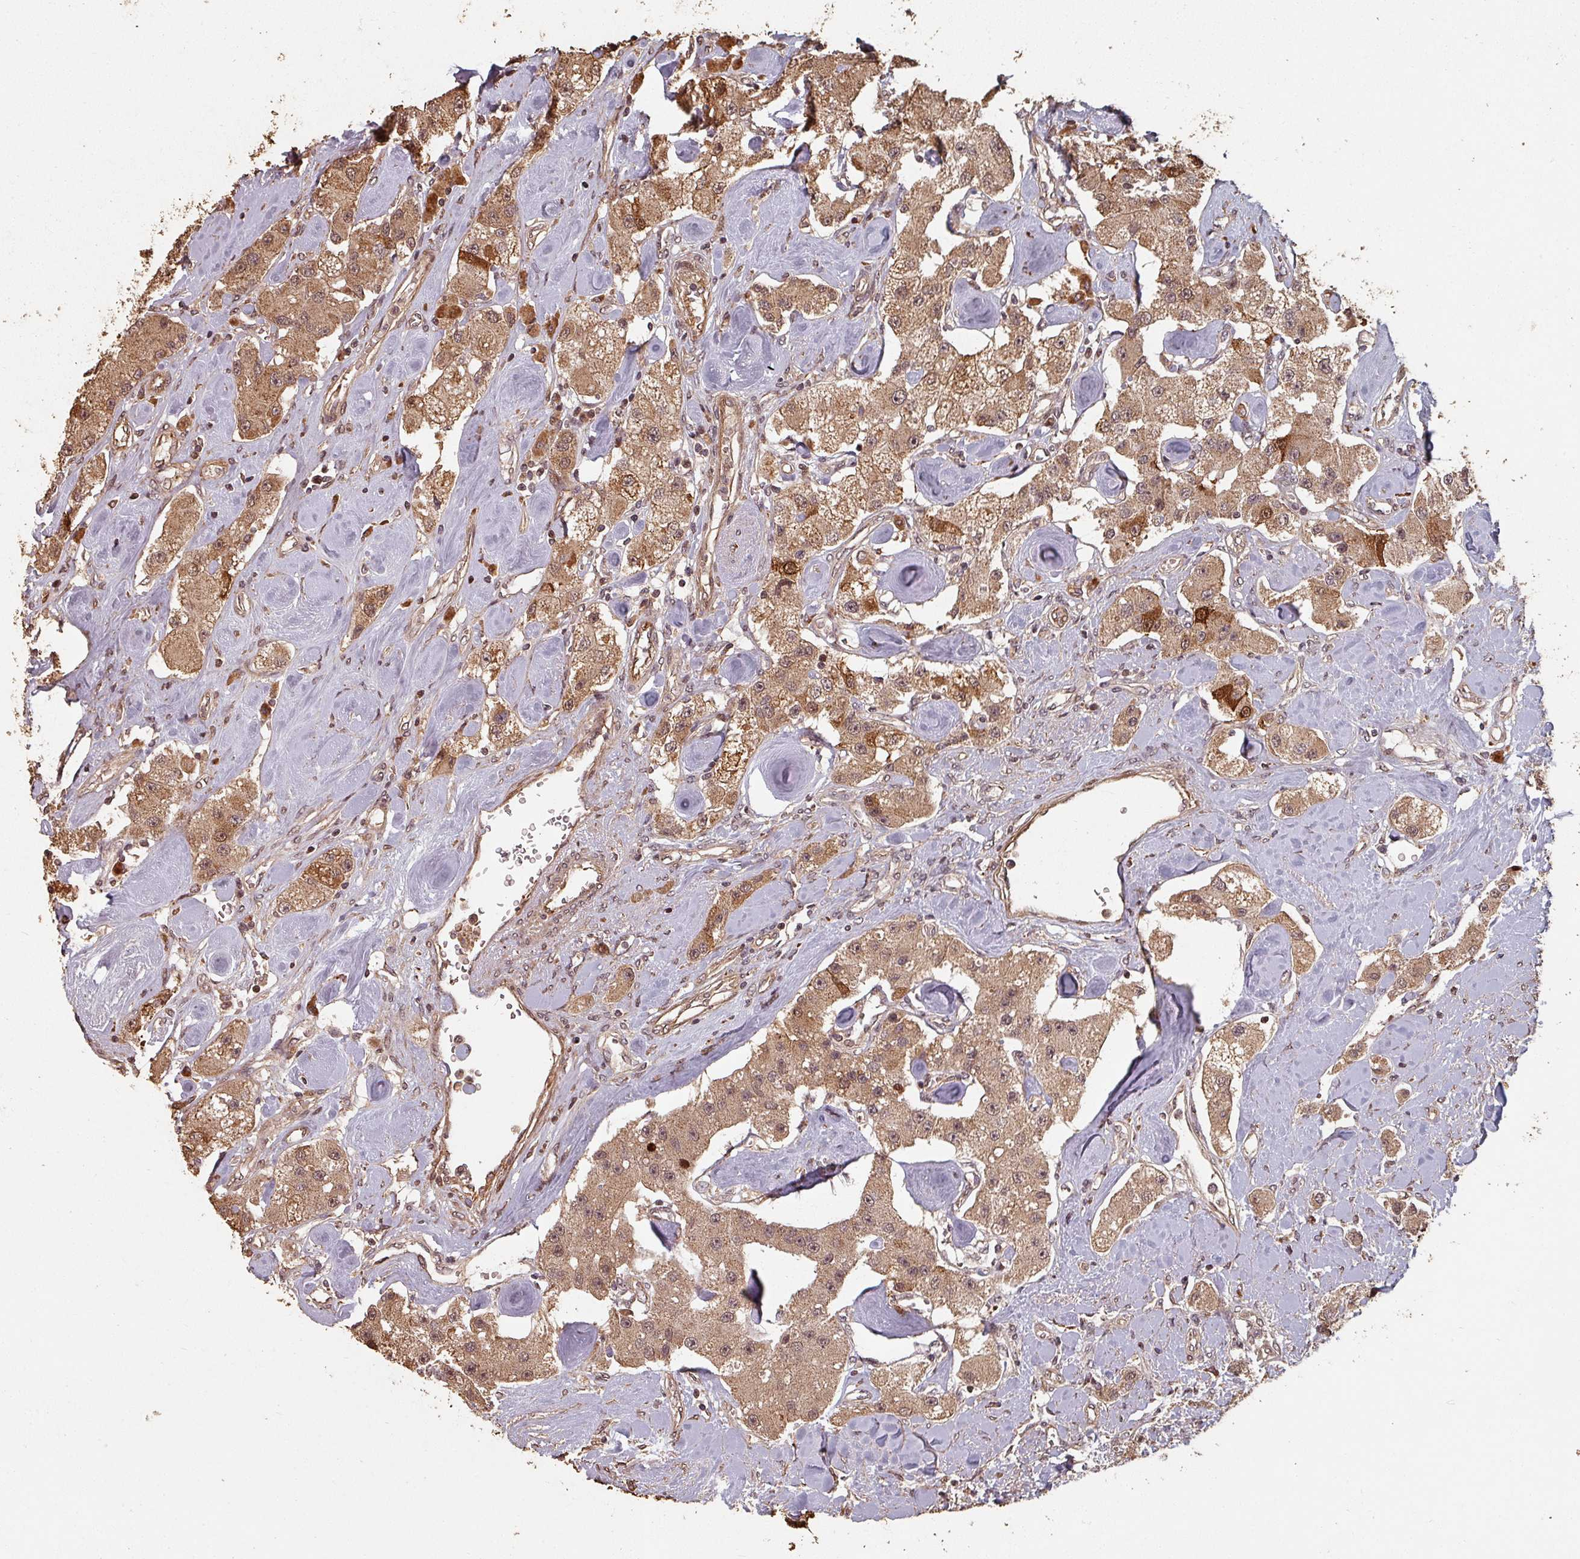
{"staining": {"intensity": "moderate", "quantity": ">75%", "location": "cytoplasmic/membranous,nuclear"}, "tissue": "carcinoid", "cell_type": "Tumor cells", "image_type": "cancer", "snomed": [{"axis": "morphology", "description": "Carcinoid, malignant, NOS"}, {"axis": "topography", "description": "Pancreas"}], "caption": "DAB (3,3'-diaminobenzidine) immunohistochemical staining of human carcinoid reveals moderate cytoplasmic/membranous and nuclear protein positivity in about >75% of tumor cells. (Brightfield microscopy of DAB IHC at high magnification).", "gene": "EID1", "patient": {"sex": "male", "age": 41}}